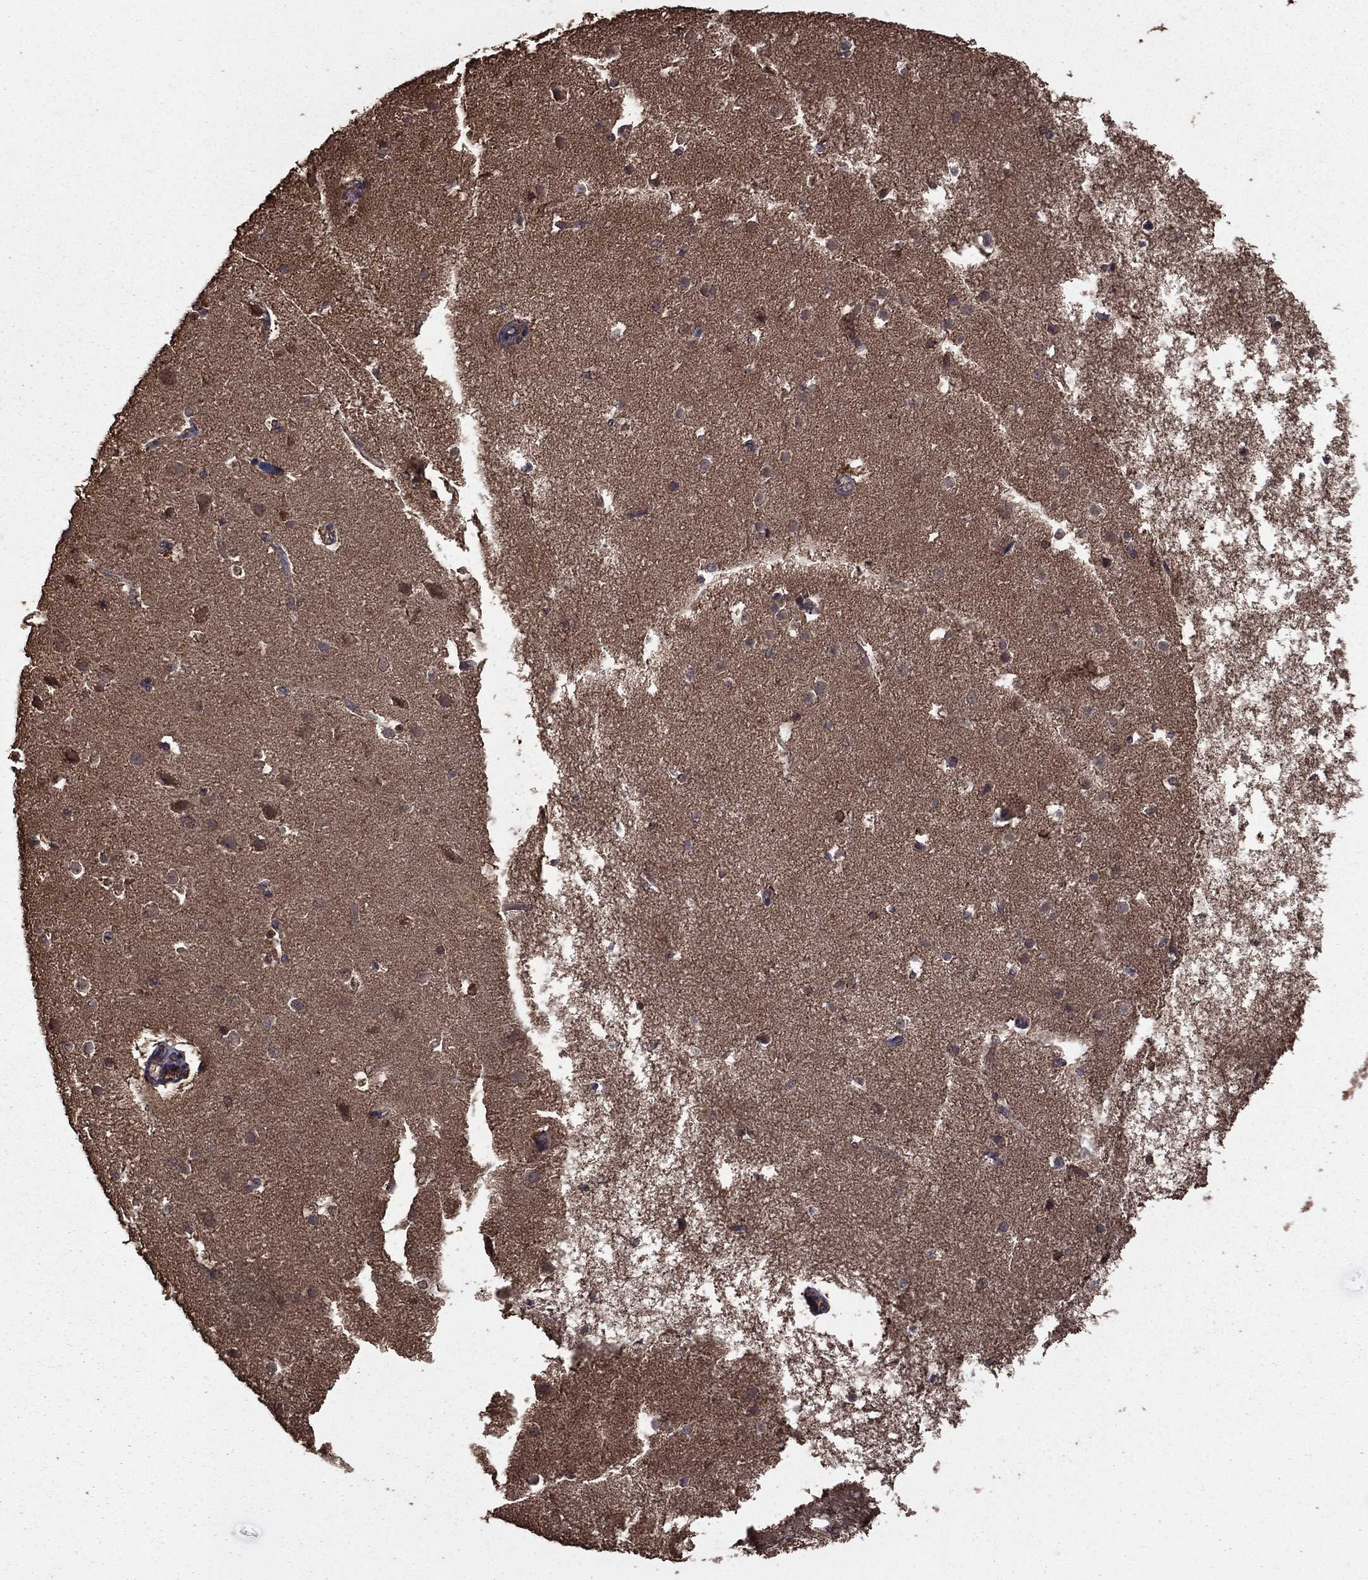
{"staining": {"intensity": "negative", "quantity": "none", "location": "none"}, "tissue": "cerebral cortex", "cell_type": "Endothelial cells", "image_type": "normal", "snomed": [{"axis": "morphology", "description": "Normal tissue, NOS"}, {"axis": "topography", "description": "Cerebral cortex"}], "caption": "This is an immunohistochemistry (IHC) photomicrograph of benign human cerebral cortex. There is no staining in endothelial cells.", "gene": "BIRC6", "patient": {"sex": "female", "age": 52}}